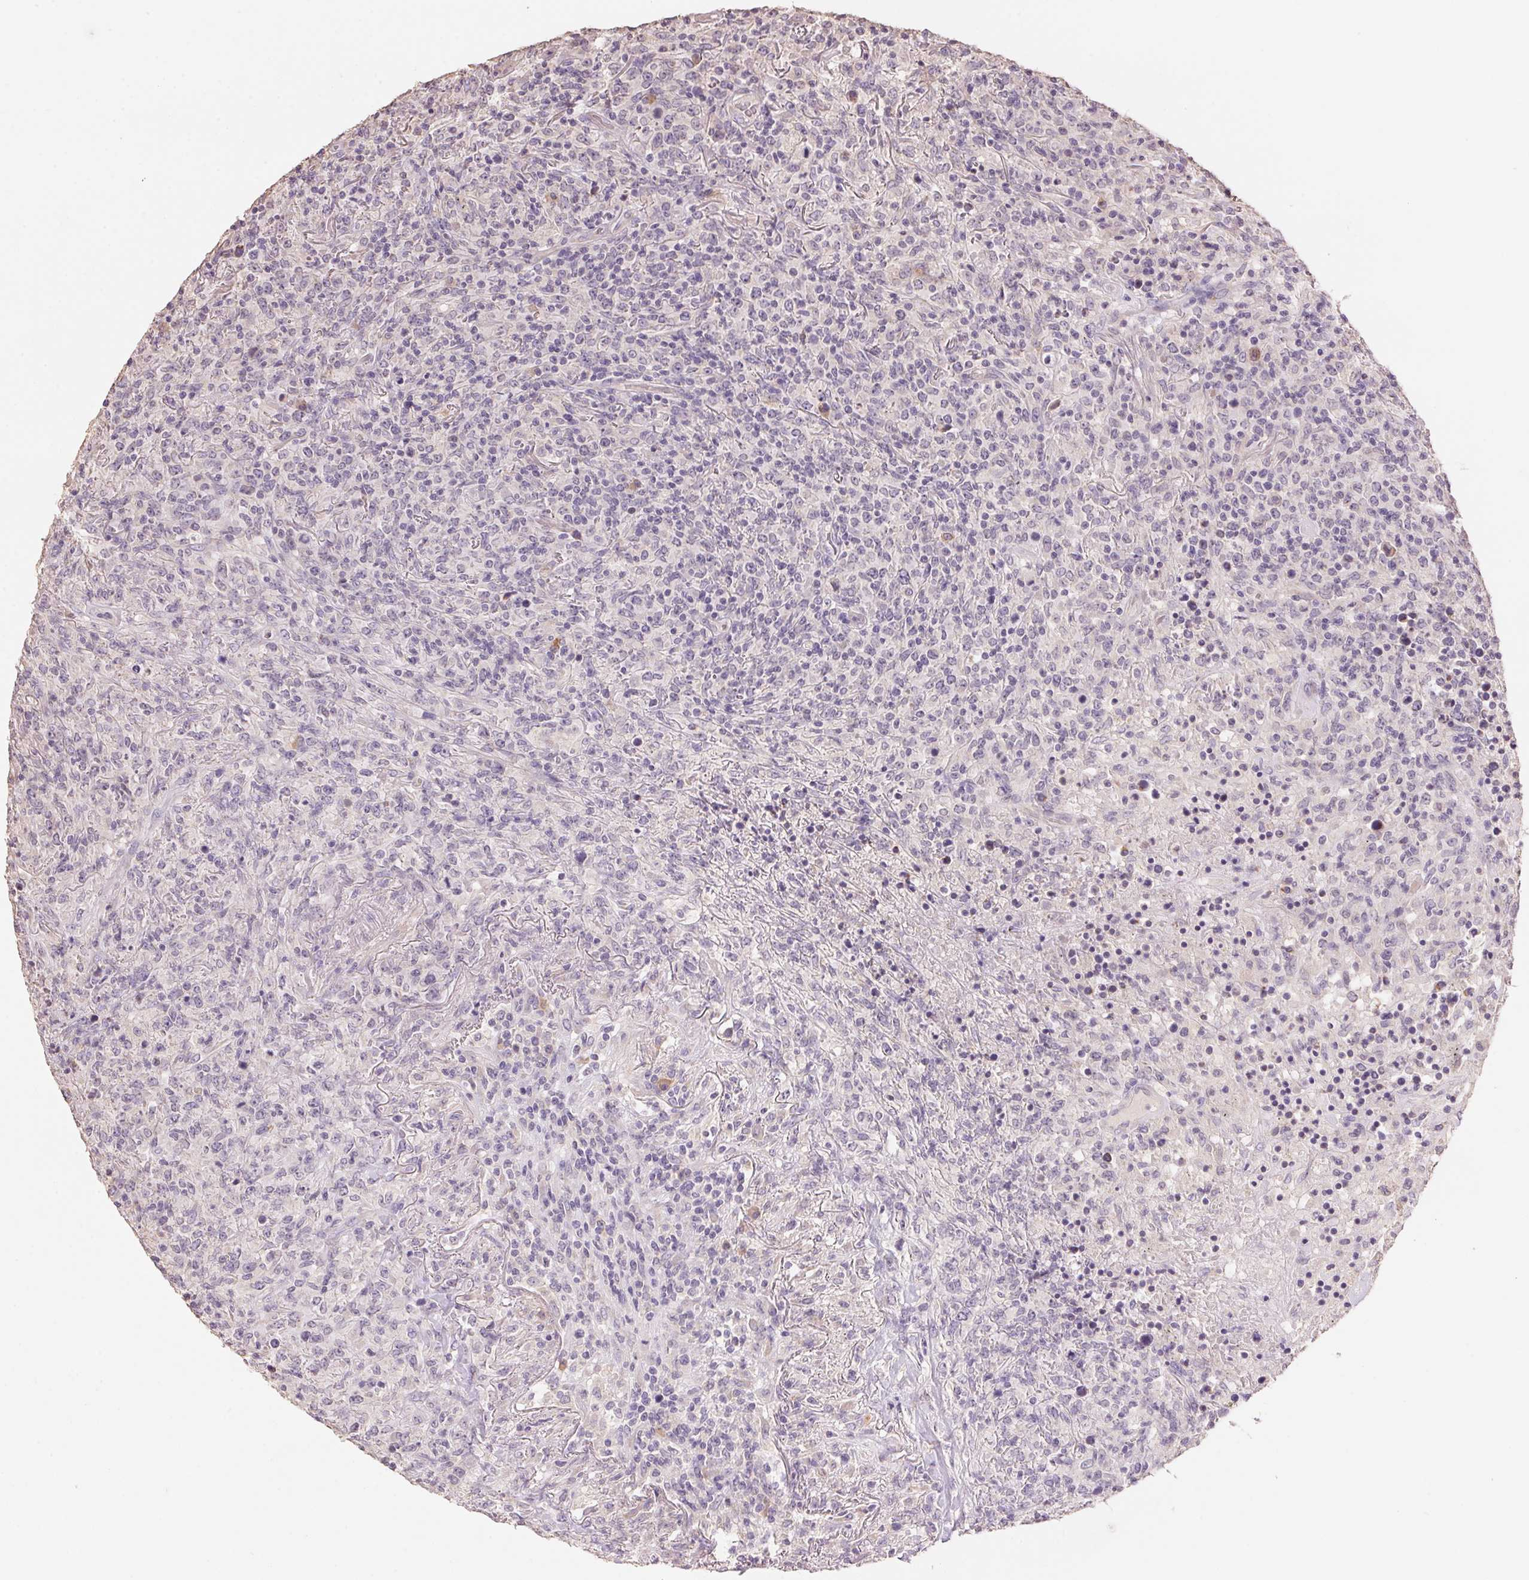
{"staining": {"intensity": "negative", "quantity": "none", "location": "none"}, "tissue": "lymphoma", "cell_type": "Tumor cells", "image_type": "cancer", "snomed": [{"axis": "morphology", "description": "Malignant lymphoma, non-Hodgkin's type, High grade"}, {"axis": "topography", "description": "Lung"}], "caption": "An IHC histopathology image of lymphoma is shown. There is no staining in tumor cells of lymphoma.", "gene": "LYZL6", "patient": {"sex": "male", "age": 79}}